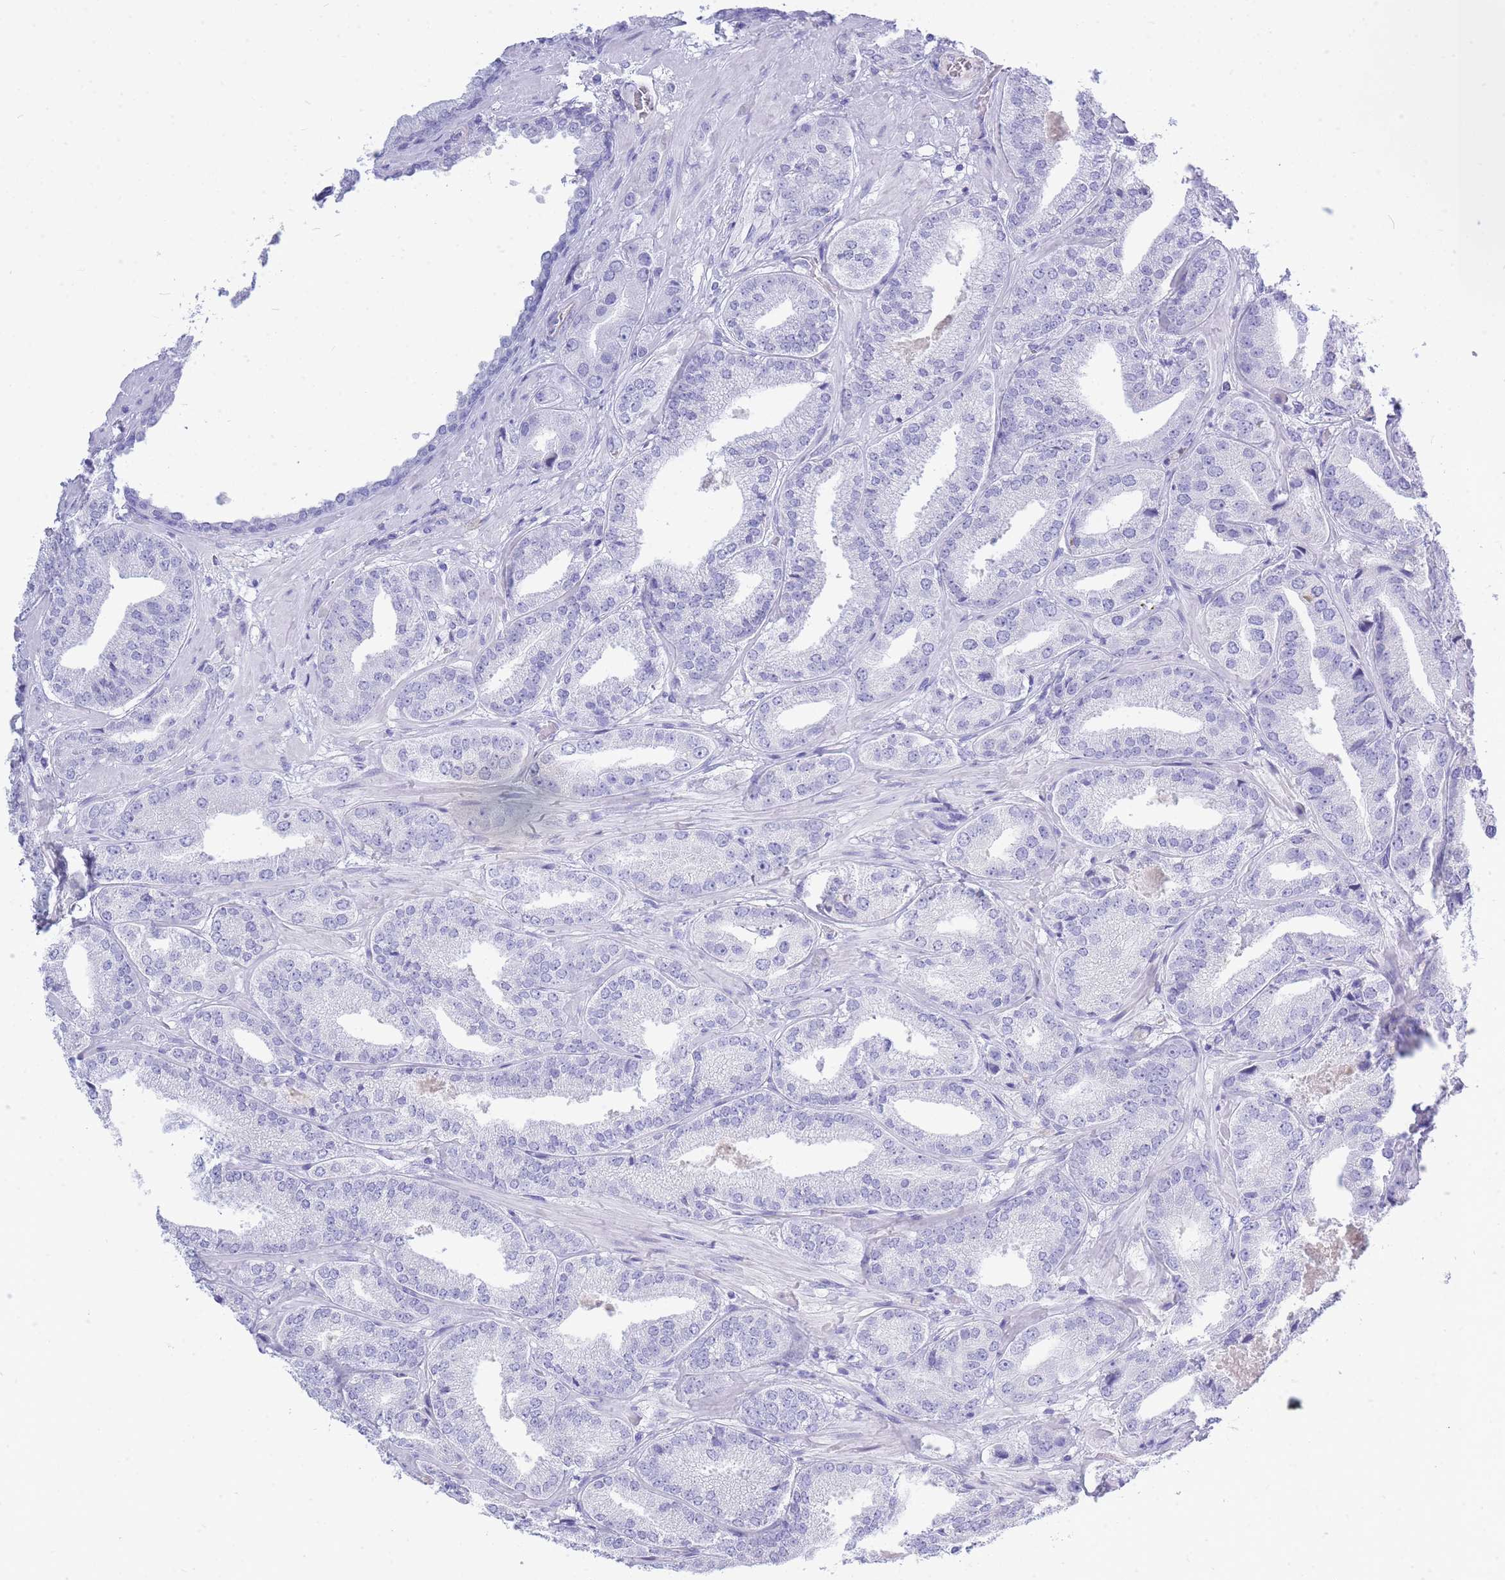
{"staining": {"intensity": "negative", "quantity": "none", "location": "none"}, "tissue": "prostate cancer", "cell_type": "Tumor cells", "image_type": "cancer", "snomed": [{"axis": "morphology", "description": "Adenocarcinoma, High grade"}, {"axis": "topography", "description": "Prostate"}], "caption": "The IHC histopathology image has no significant staining in tumor cells of prostate cancer (high-grade adenocarcinoma) tissue.", "gene": "ZFP62", "patient": {"sex": "male", "age": 63}}